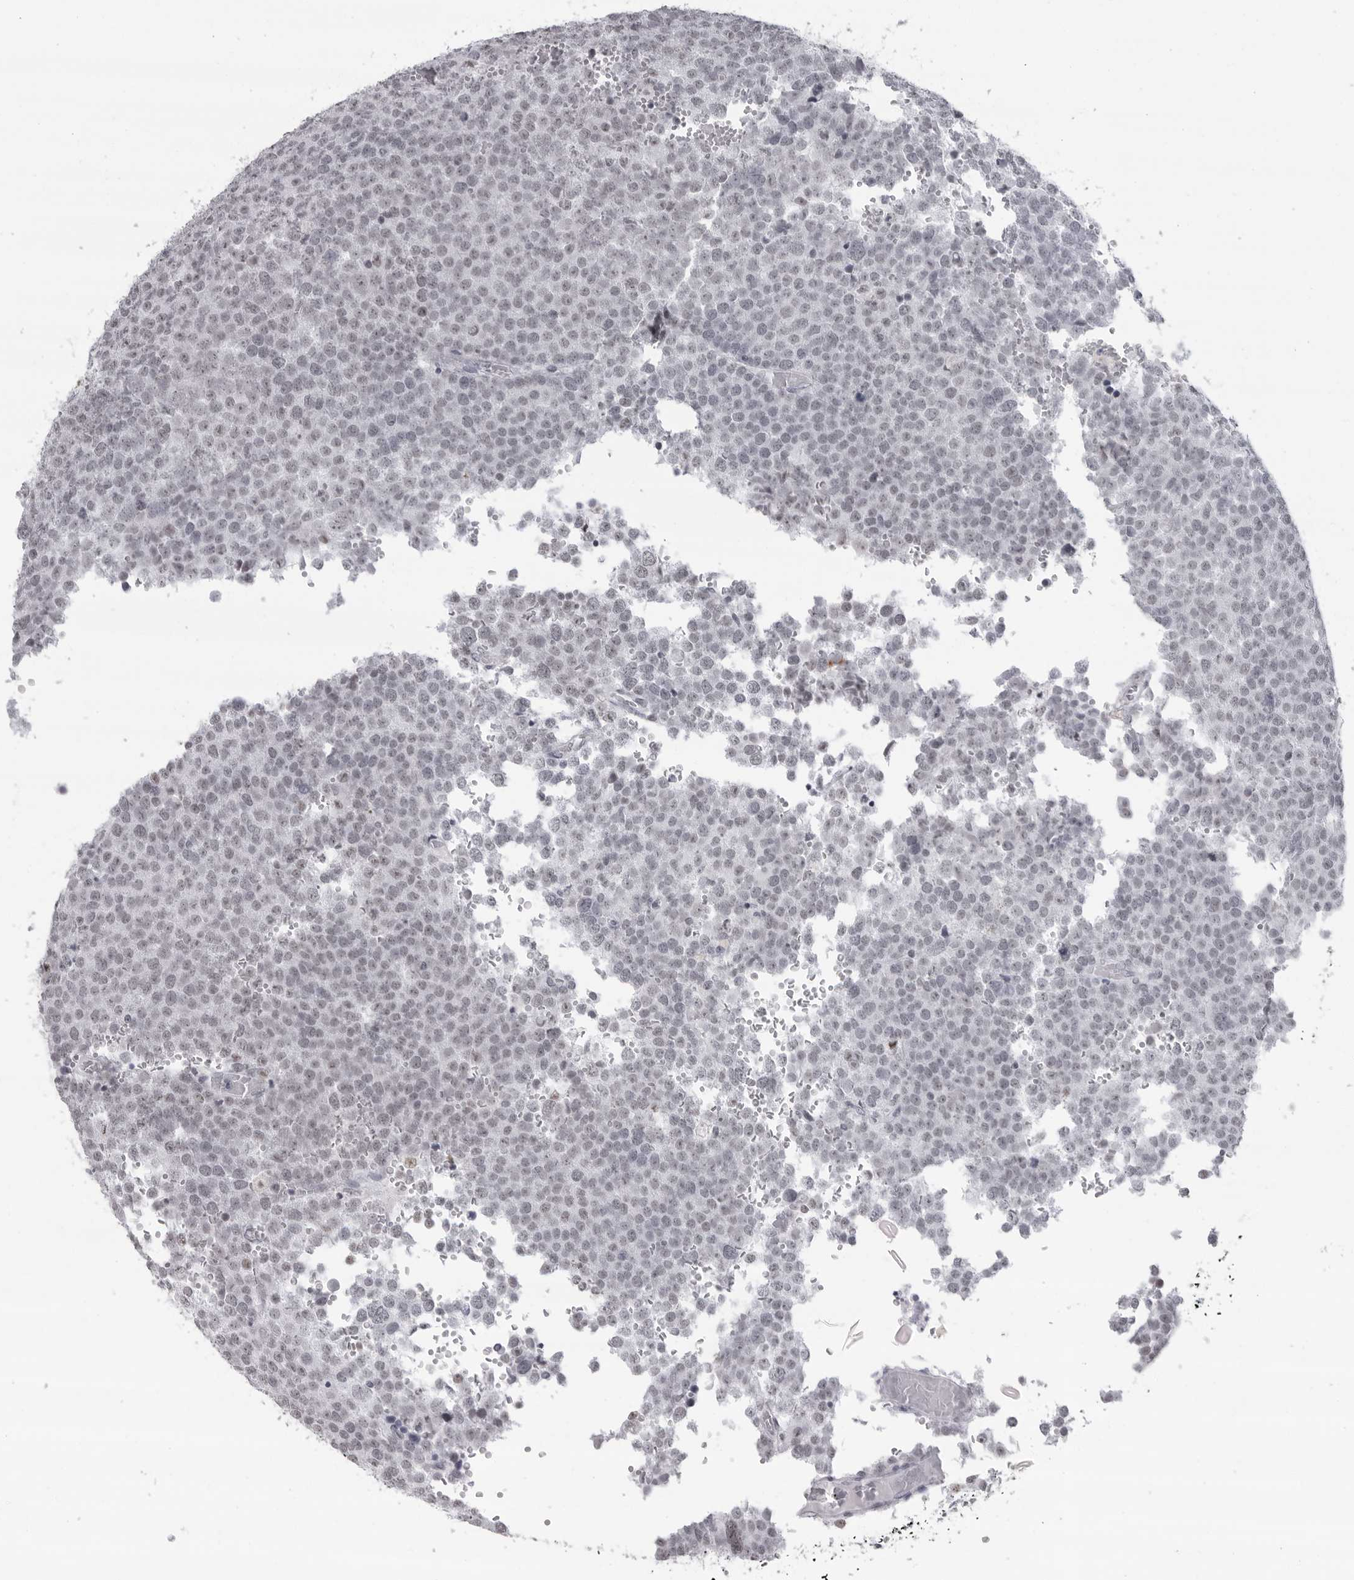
{"staining": {"intensity": "negative", "quantity": "none", "location": "none"}, "tissue": "testis cancer", "cell_type": "Tumor cells", "image_type": "cancer", "snomed": [{"axis": "morphology", "description": "Seminoma, NOS"}, {"axis": "topography", "description": "Testis"}], "caption": "Micrograph shows no significant protein staining in tumor cells of testis cancer (seminoma).", "gene": "ESPN", "patient": {"sex": "male", "age": 71}}